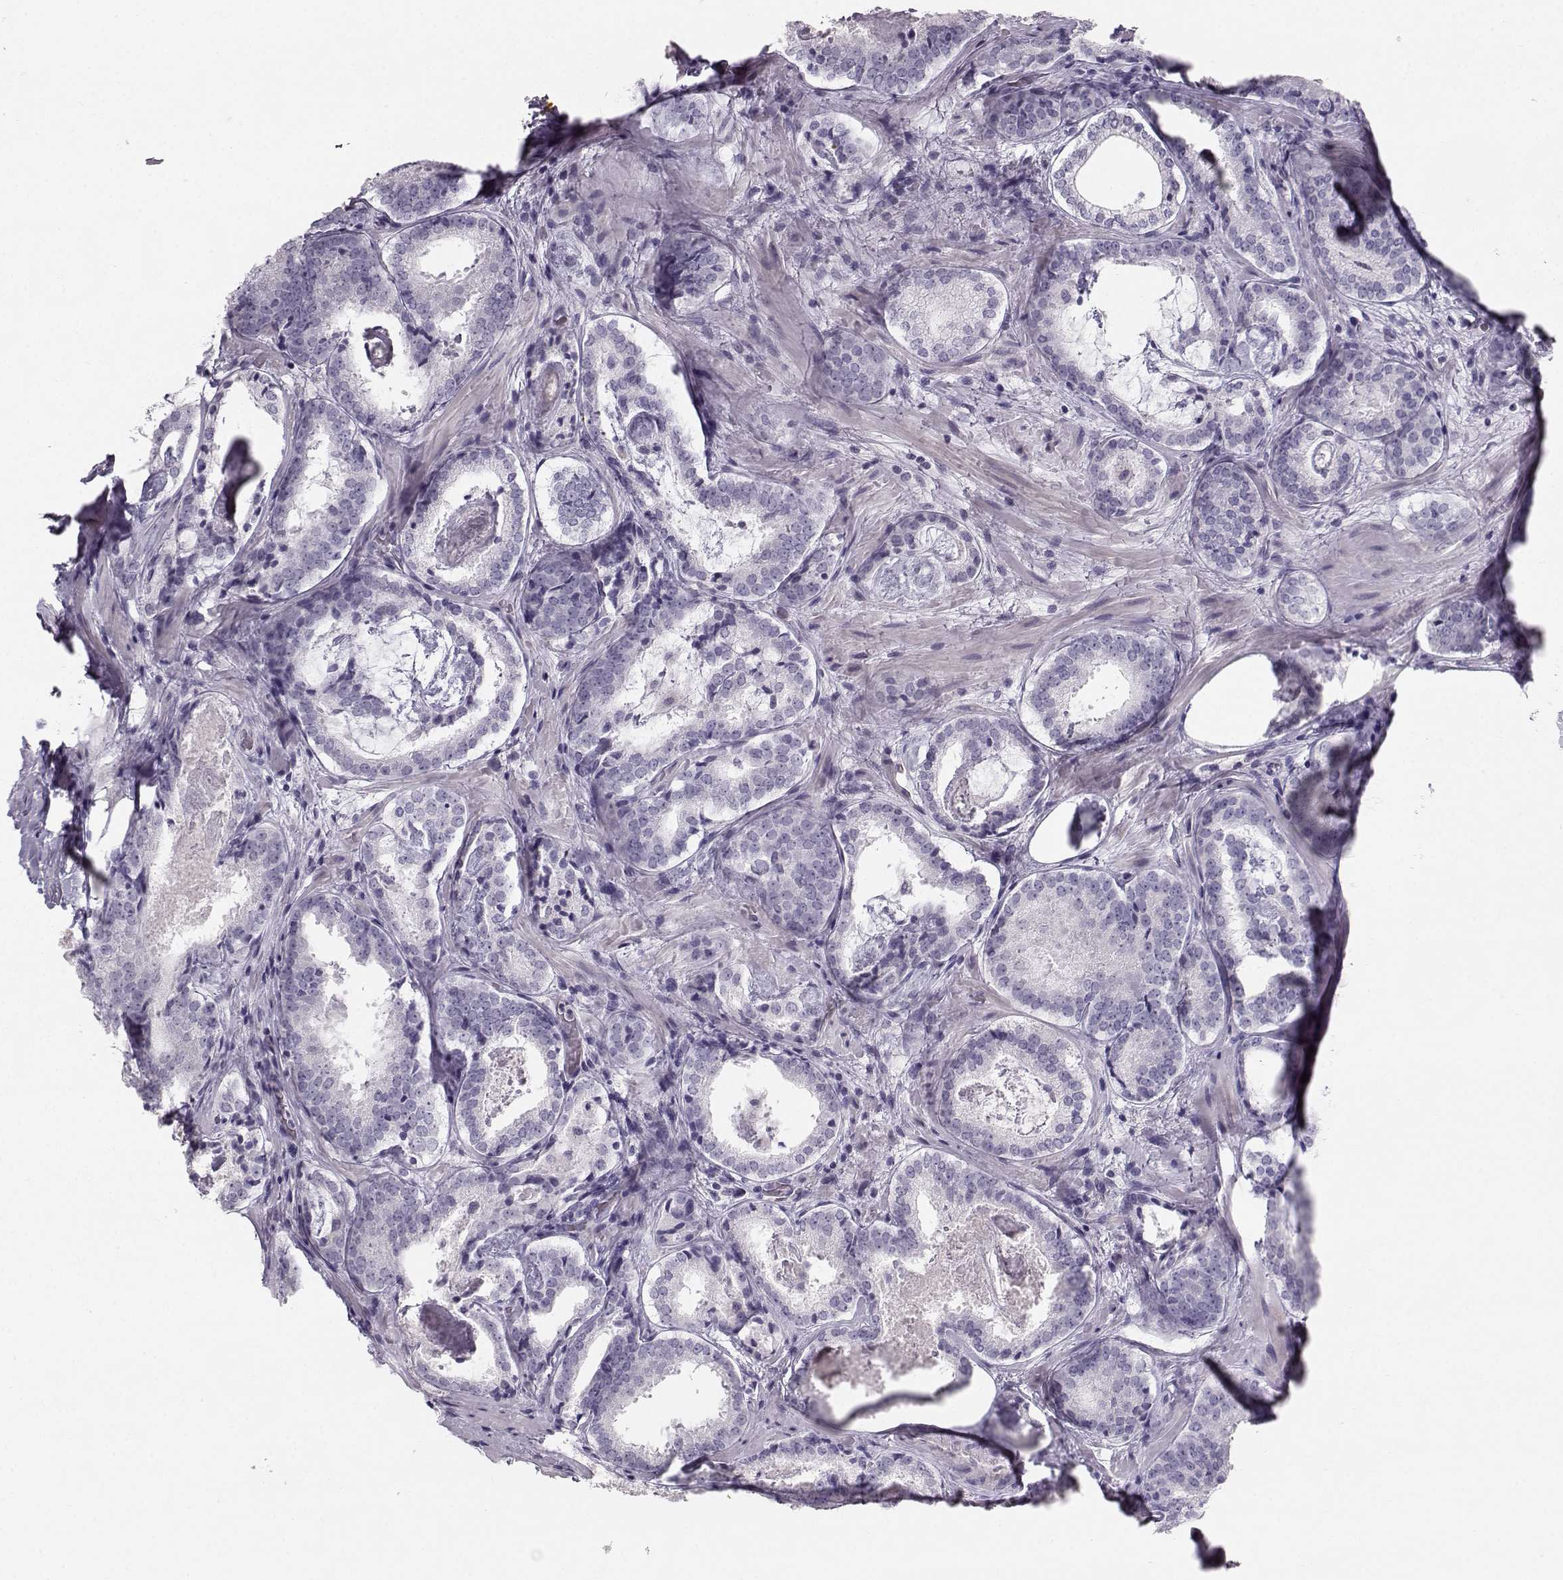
{"staining": {"intensity": "negative", "quantity": "none", "location": "none"}, "tissue": "prostate cancer", "cell_type": "Tumor cells", "image_type": "cancer", "snomed": [{"axis": "morphology", "description": "Adenocarcinoma, NOS"}, {"axis": "morphology", "description": "Adenocarcinoma, High grade"}, {"axis": "topography", "description": "Prostate"}], "caption": "Tumor cells show no significant protein expression in prostate cancer (adenocarcinoma). (Brightfield microscopy of DAB IHC at high magnification).", "gene": "CASR", "patient": {"sex": "male", "age": 62}}